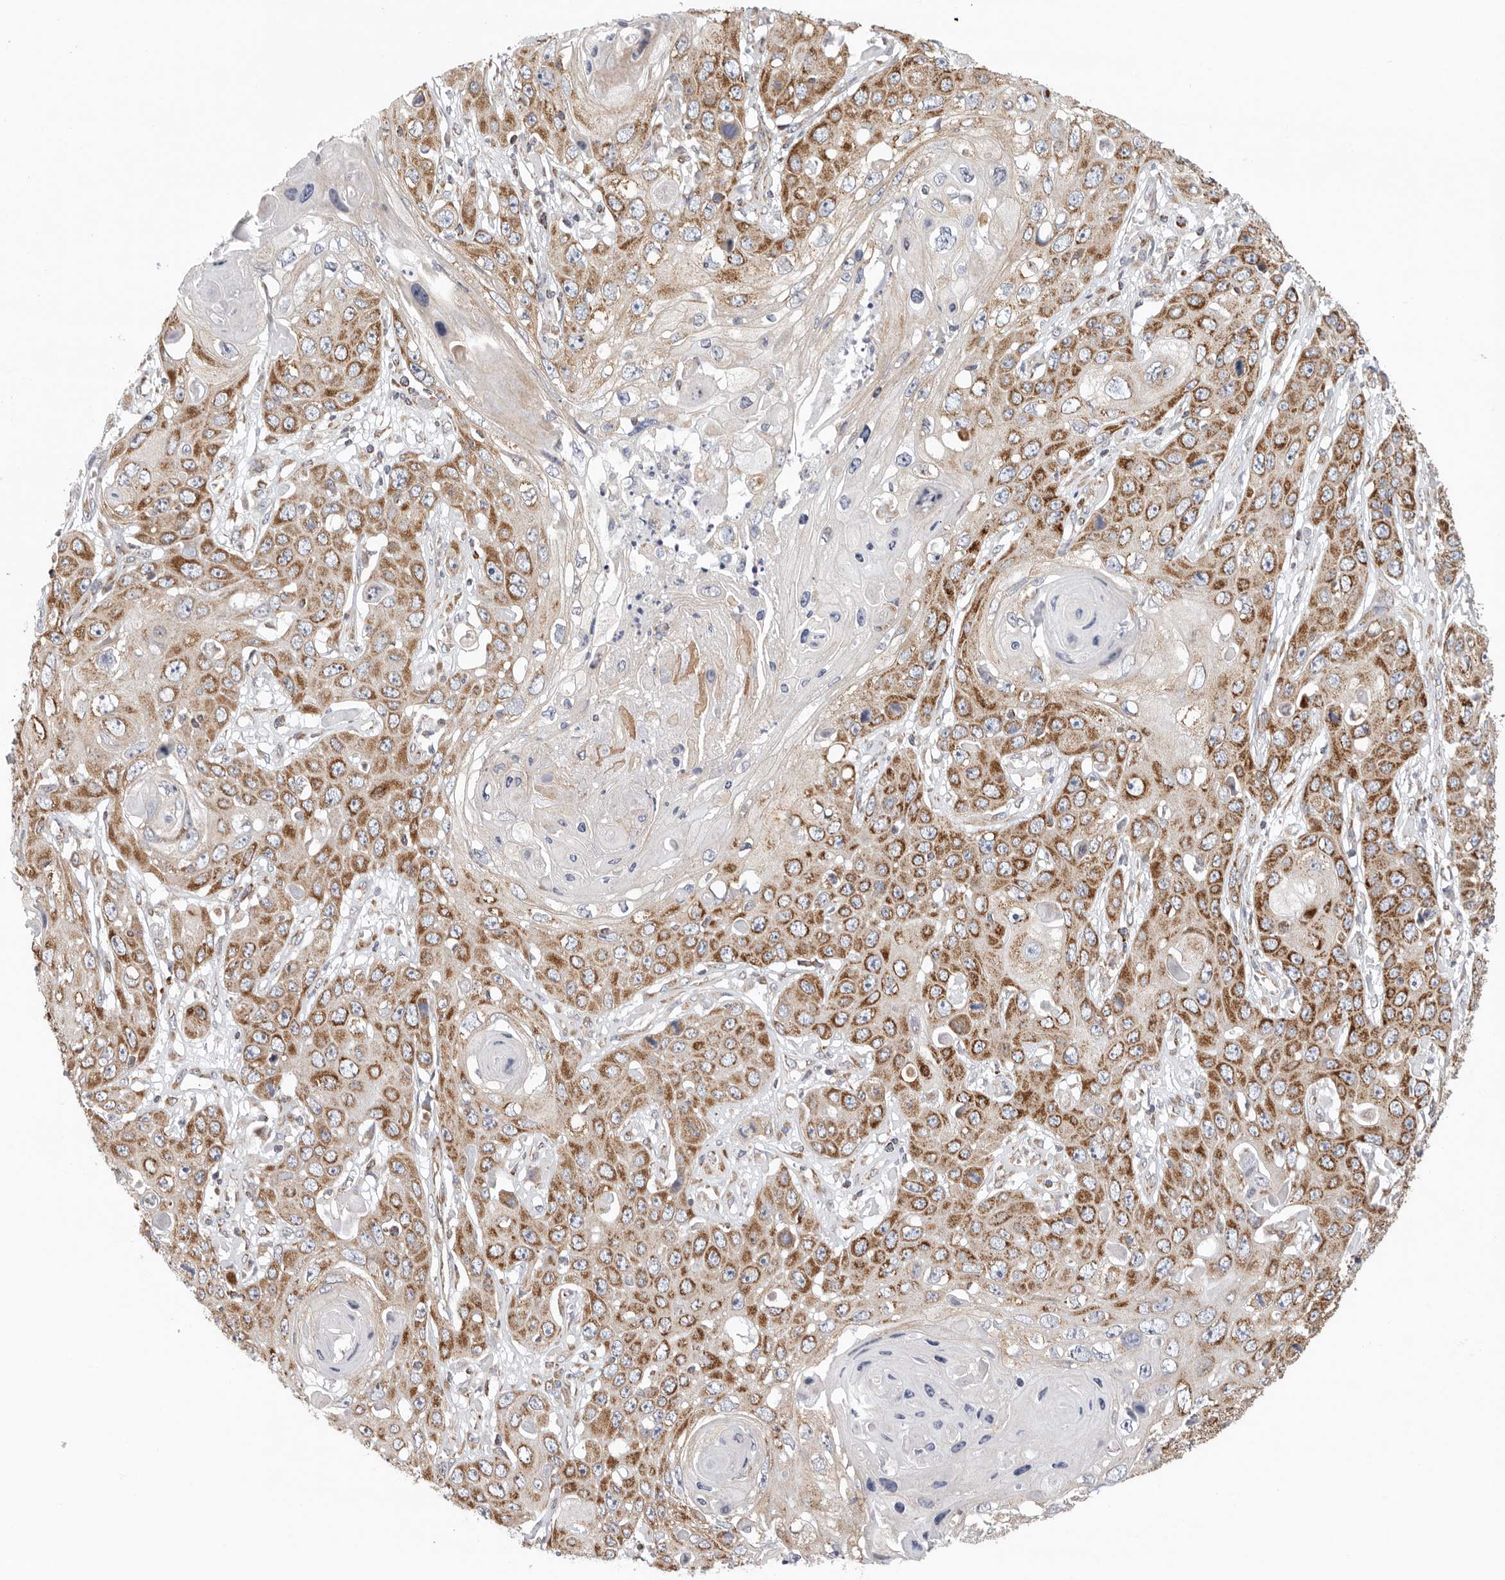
{"staining": {"intensity": "moderate", "quantity": ">75%", "location": "cytoplasmic/membranous"}, "tissue": "skin cancer", "cell_type": "Tumor cells", "image_type": "cancer", "snomed": [{"axis": "morphology", "description": "Squamous cell carcinoma, NOS"}, {"axis": "topography", "description": "Skin"}], "caption": "A brown stain shows moderate cytoplasmic/membranous positivity of a protein in human skin cancer (squamous cell carcinoma) tumor cells.", "gene": "FKBP8", "patient": {"sex": "male", "age": 55}}